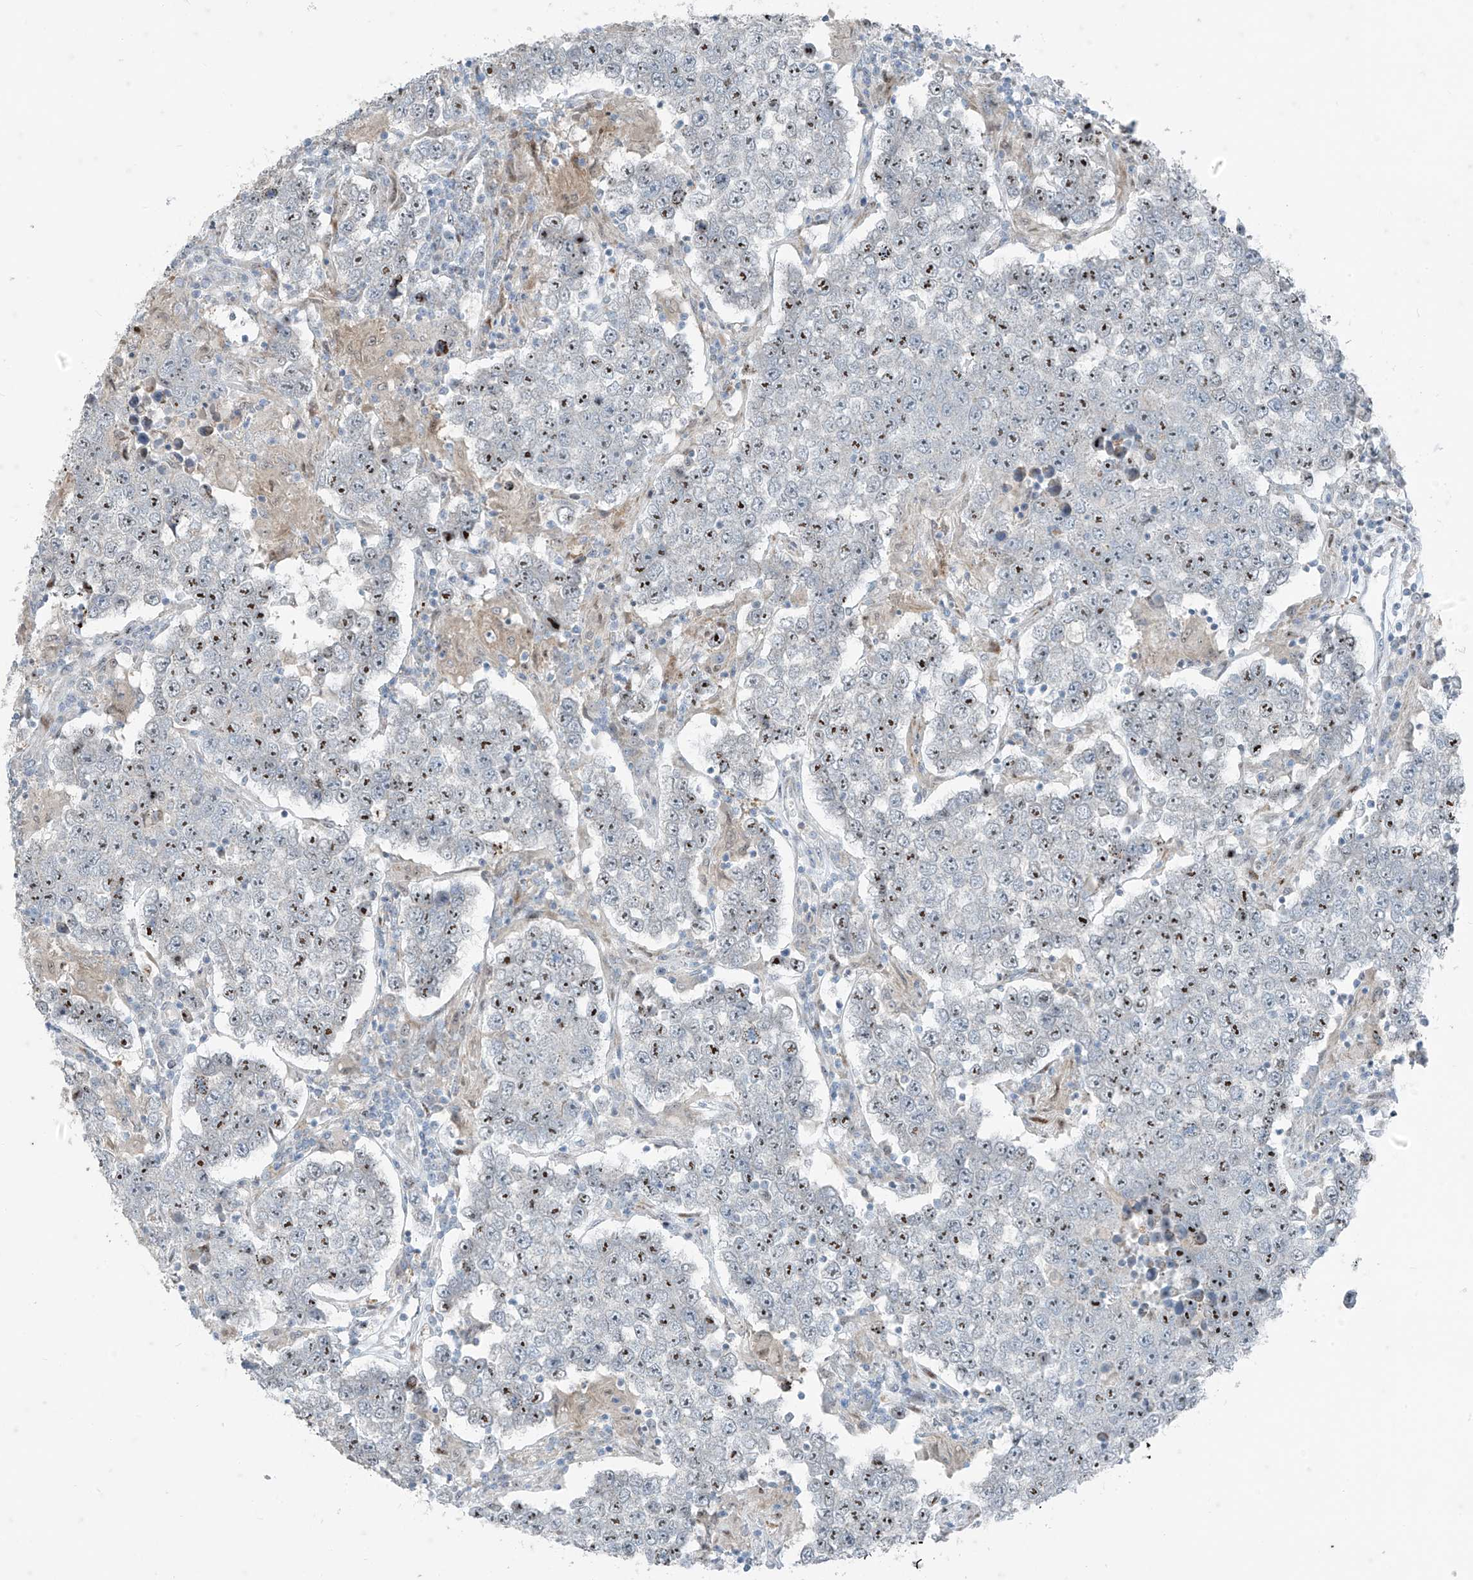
{"staining": {"intensity": "moderate", "quantity": "25%-75%", "location": "nuclear"}, "tissue": "testis cancer", "cell_type": "Tumor cells", "image_type": "cancer", "snomed": [{"axis": "morphology", "description": "Normal tissue, NOS"}, {"axis": "morphology", "description": "Urothelial carcinoma, High grade"}, {"axis": "morphology", "description": "Seminoma, NOS"}, {"axis": "morphology", "description": "Carcinoma, Embryonal, NOS"}, {"axis": "topography", "description": "Urinary bladder"}, {"axis": "topography", "description": "Testis"}], "caption": "There is medium levels of moderate nuclear staining in tumor cells of embryonal carcinoma (testis), as demonstrated by immunohistochemical staining (brown color).", "gene": "PPCS", "patient": {"sex": "male", "age": 41}}